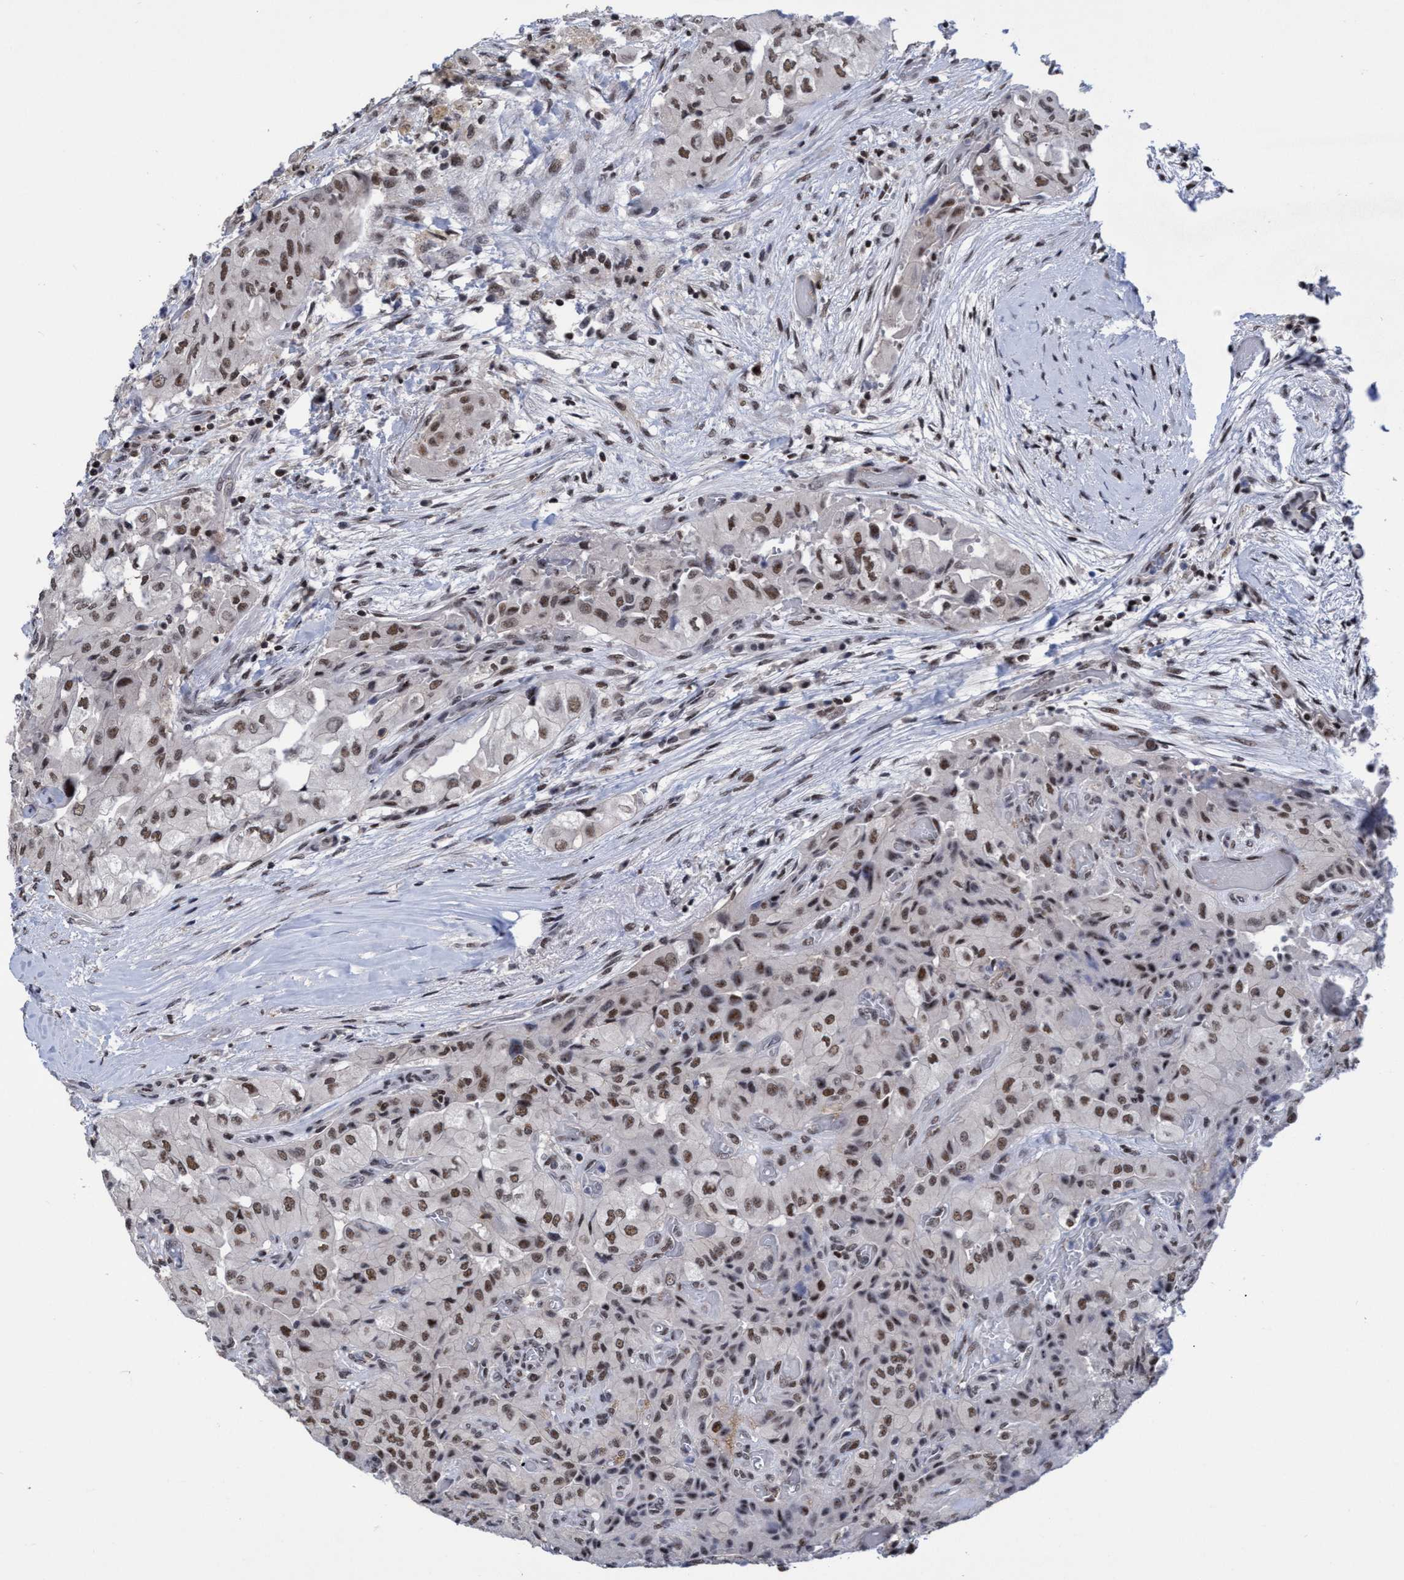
{"staining": {"intensity": "moderate", "quantity": ">75%", "location": "nuclear"}, "tissue": "thyroid cancer", "cell_type": "Tumor cells", "image_type": "cancer", "snomed": [{"axis": "morphology", "description": "Papillary adenocarcinoma, NOS"}, {"axis": "topography", "description": "Thyroid gland"}], "caption": "Protein positivity by immunohistochemistry reveals moderate nuclear staining in approximately >75% of tumor cells in papillary adenocarcinoma (thyroid). The staining was performed using DAB (3,3'-diaminobenzidine) to visualize the protein expression in brown, while the nuclei were stained in blue with hematoxylin (Magnification: 20x).", "gene": "C9orf78", "patient": {"sex": "female", "age": 59}}